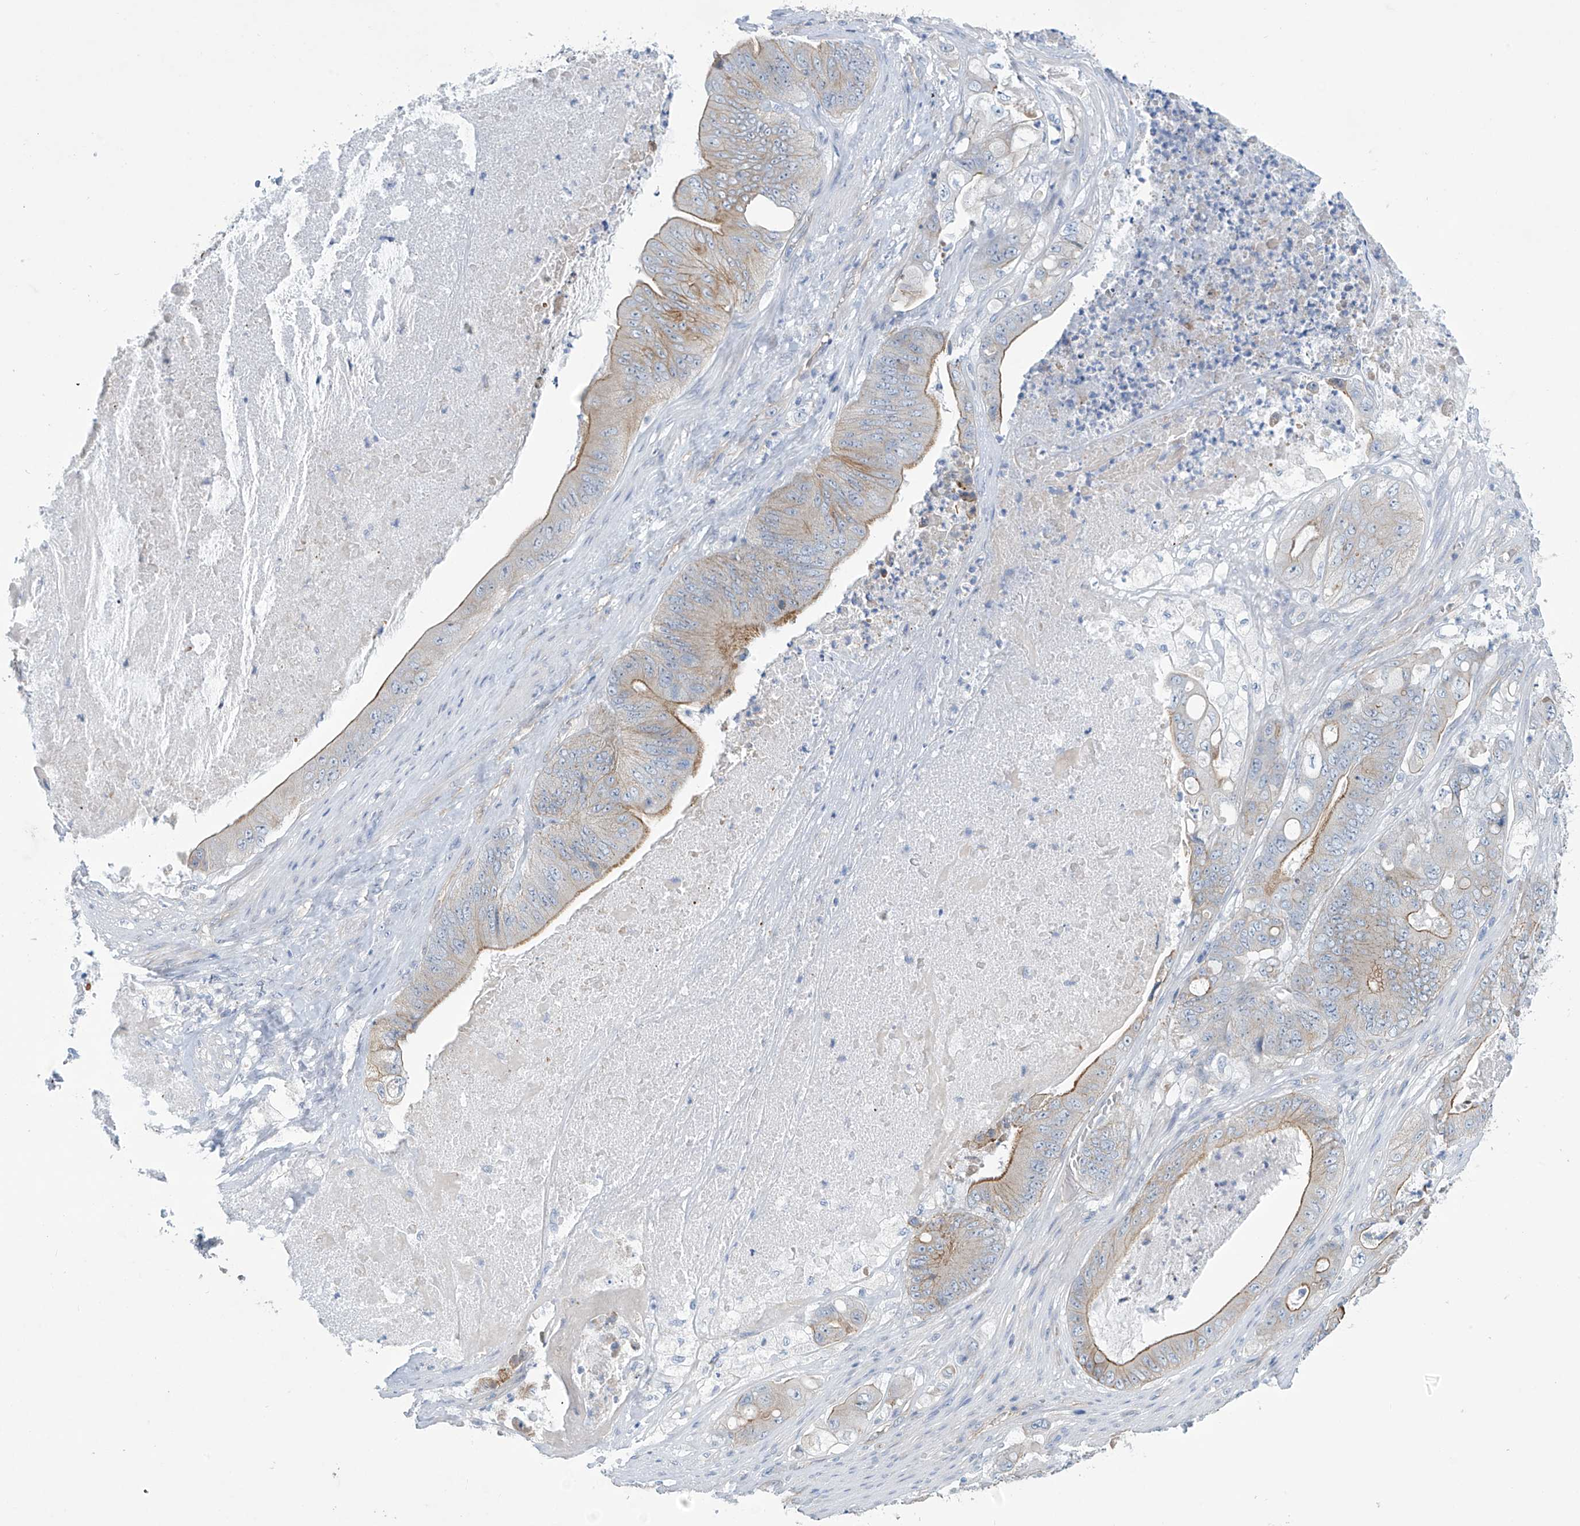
{"staining": {"intensity": "moderate", "quantity": "25%-75%", "location": "cytoplasmic/membranous"}, "tissue": "stomach cancer", "cell_type": "Tumor cells", "image_type": "cancer", "snomed": [{"axis": "morphology", "description": "Adenocarcinoma, NOS"}, {"axis": "topography", "description": "Stomach"}], "caption": "Protein expression analysis of human stomach cancer reveals moderate cytoplasmic/membranous expression in approximately 25%-75% of tumor cells.", "gene": "ABHD13", "patient": {"sex": "female", "age": 73}}